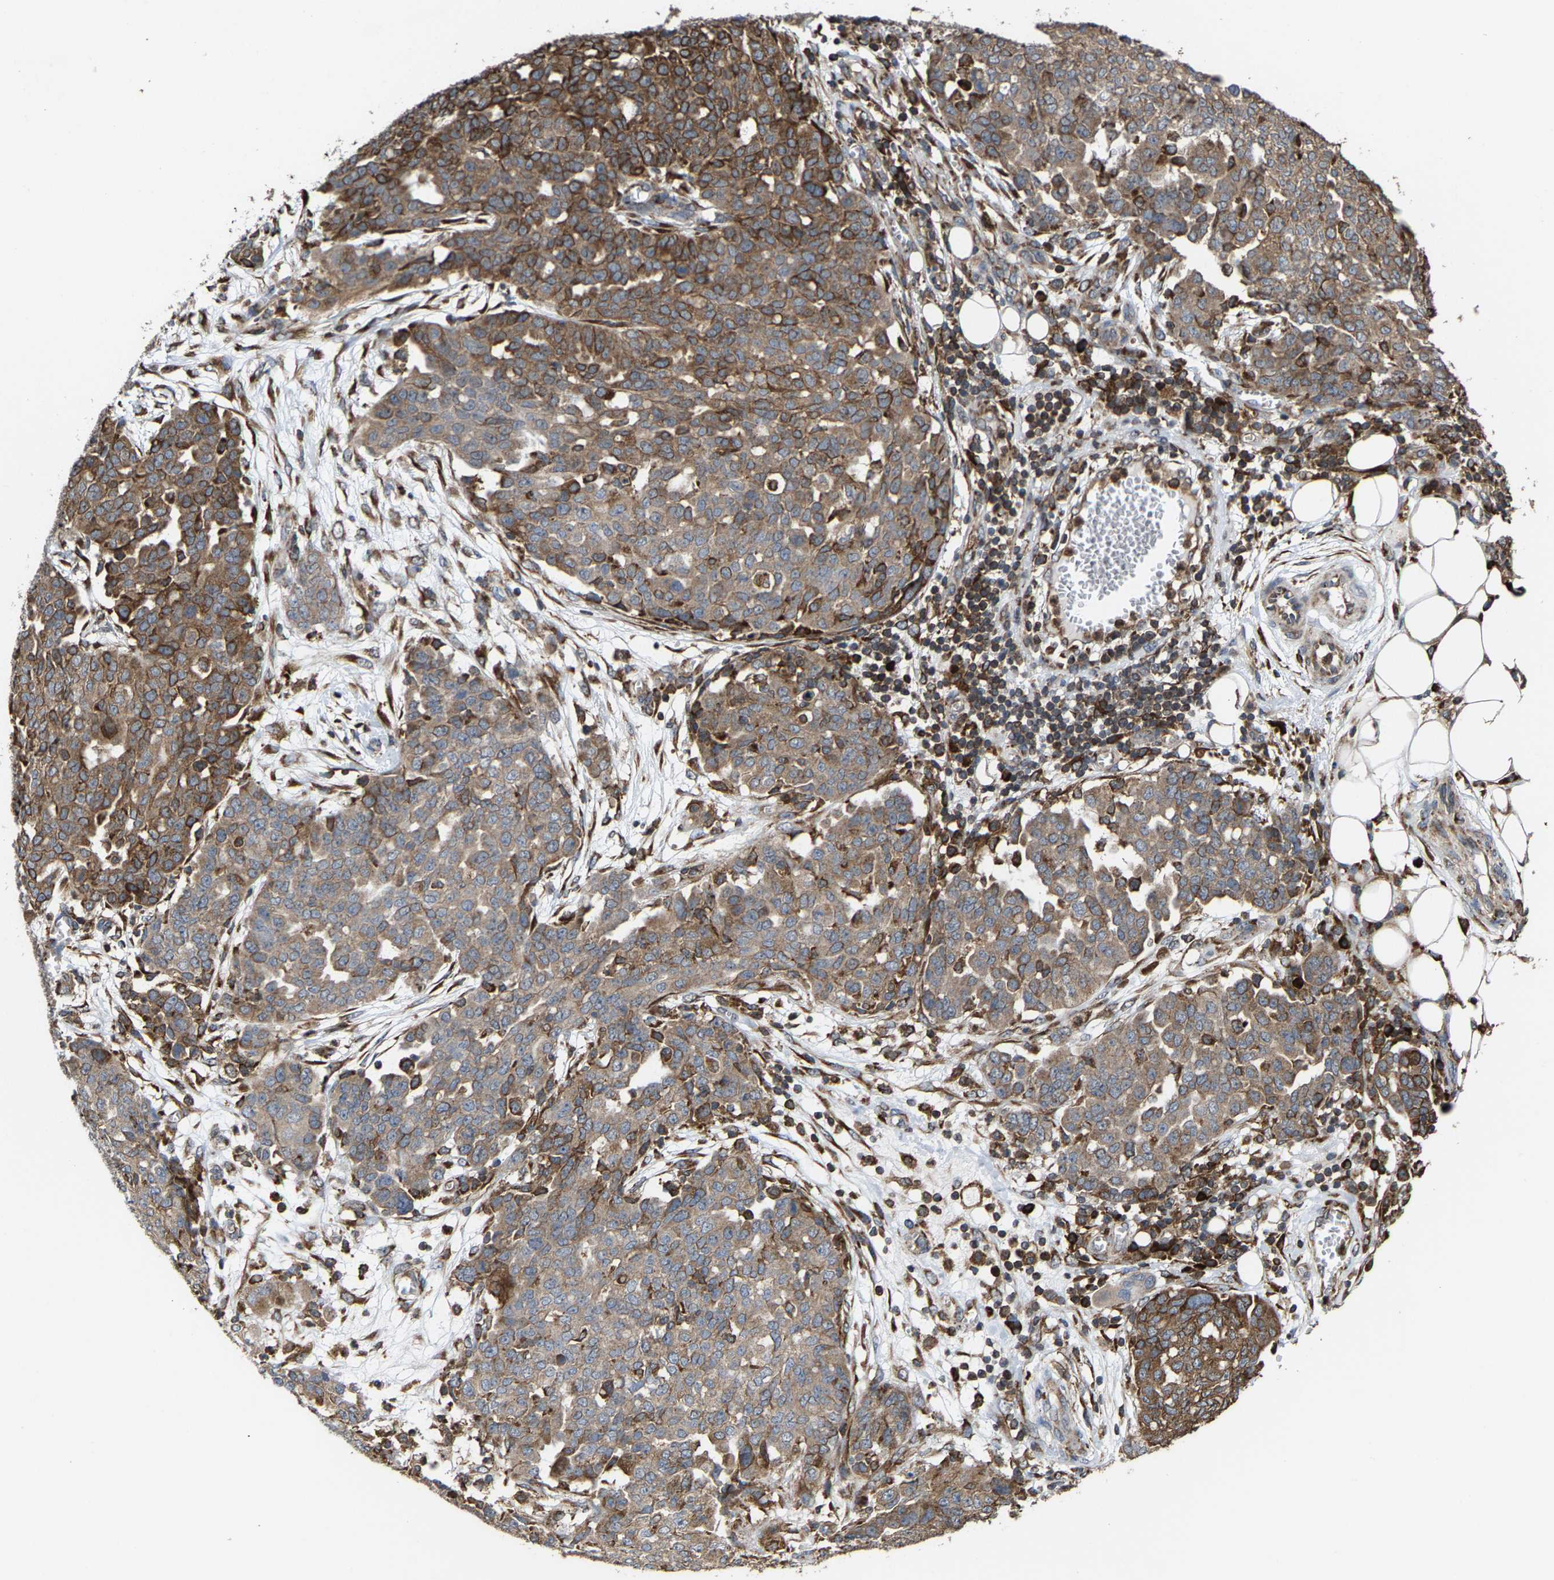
{"staining": {"intensity": "moderate", "quantity": "25%-75%", "location": "cytoplasmic/membranous"}, "tissue": "ovarian cancer", "cell_type": "Tumor cells", "image_type": "cancer", "snomed": [{"axis": "morphology", "description": "Cystadenocarcinoma, serous, NOS"}, {"axis": "topography", "description": "Soft tissue"}, {"axis": "topography", "description": "Ovary"}], "caption": "Tumor cells demonstrate moderate cytoplasmic/membranous staining in approximately 25%-75% of cells in serous cystadenocarcinoma (ovarian). (Stains: DAB (3,3'-diaminobenzidine) in brown, nuclei in blue, Microscopy: brightfield microscopy at high magnification).", "gene": "FGD3", "patient": {"sex": "female", "age": 57}}